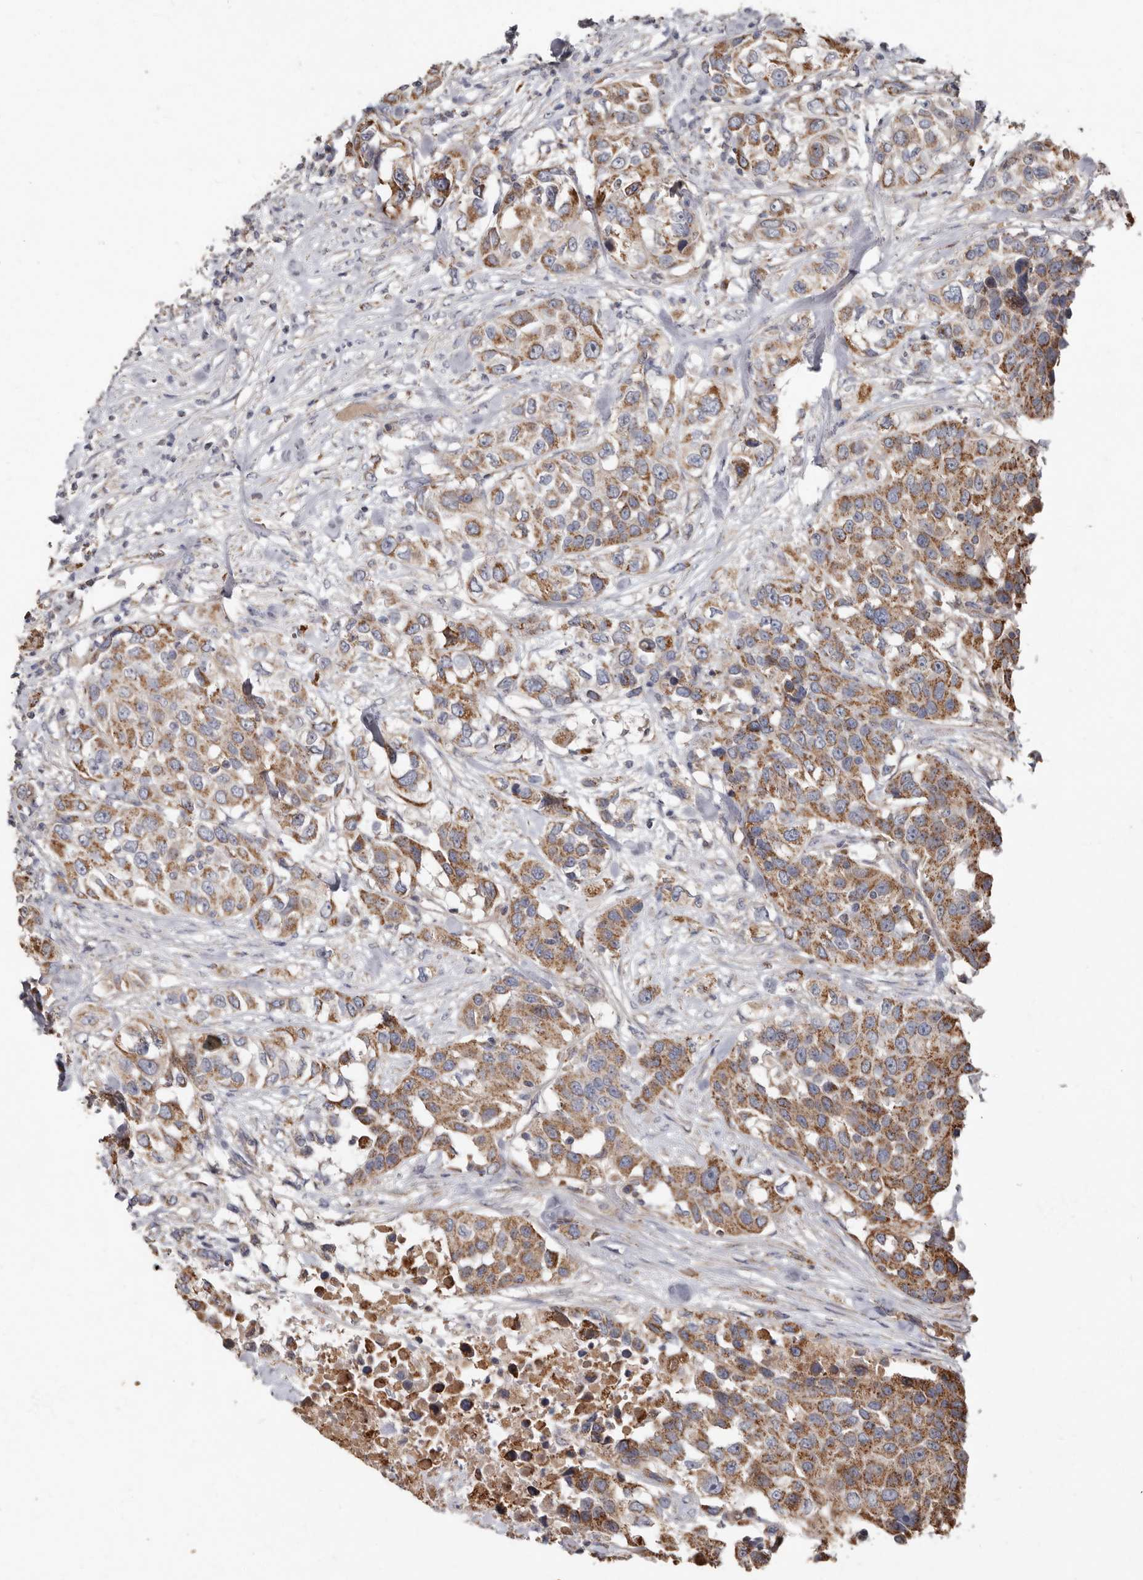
{"staining": {"intensity": "moderate", "quantity": ">75%", "location": "cytoplasmic/membranous"}, "tissue": "urothelial cancer", "cell_type": "Tumor cells", "image_type": "cancer", "snomed": [{"axis": "morphology", "description": "Urothelial carcinoma, High grade"}, {"axis": "topography", "description": "Urinary bladder"}], "caption": "Moderate cytoplasmic/membranous expression is appreciated in approximately >75% of tumor cells in high-grade urothelial carcinoma.", "gene": "KIF26B", "patient": {"sex": "female", "age": 80}}